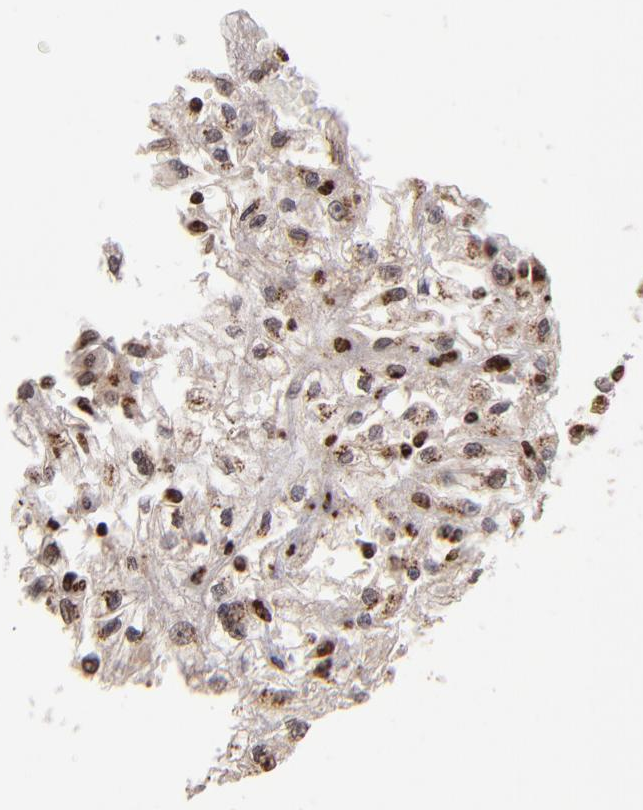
{"staining": {"intensity": "moderate", "quantity": ">75%", "location": "cytoplasmic/membranous,nuclear"}, "tissue": "renal cancer", "cell_type": "Tumor cells", "image_type": "cancer", "snomed": [{"axis": "morphology", "description": "Adenocarcinoma, NOS"}, {"axis": "topography", "description": "Kidney"}], "caption": "Human adenocarcinoma (renal) stained for a protein (brown) displays moderate cytoplasmic/membranous and nuclear positive expression in about >75% of tumor cells.", "gene": "CSDC2", "patient": {"sex": "male", "age": 78}}